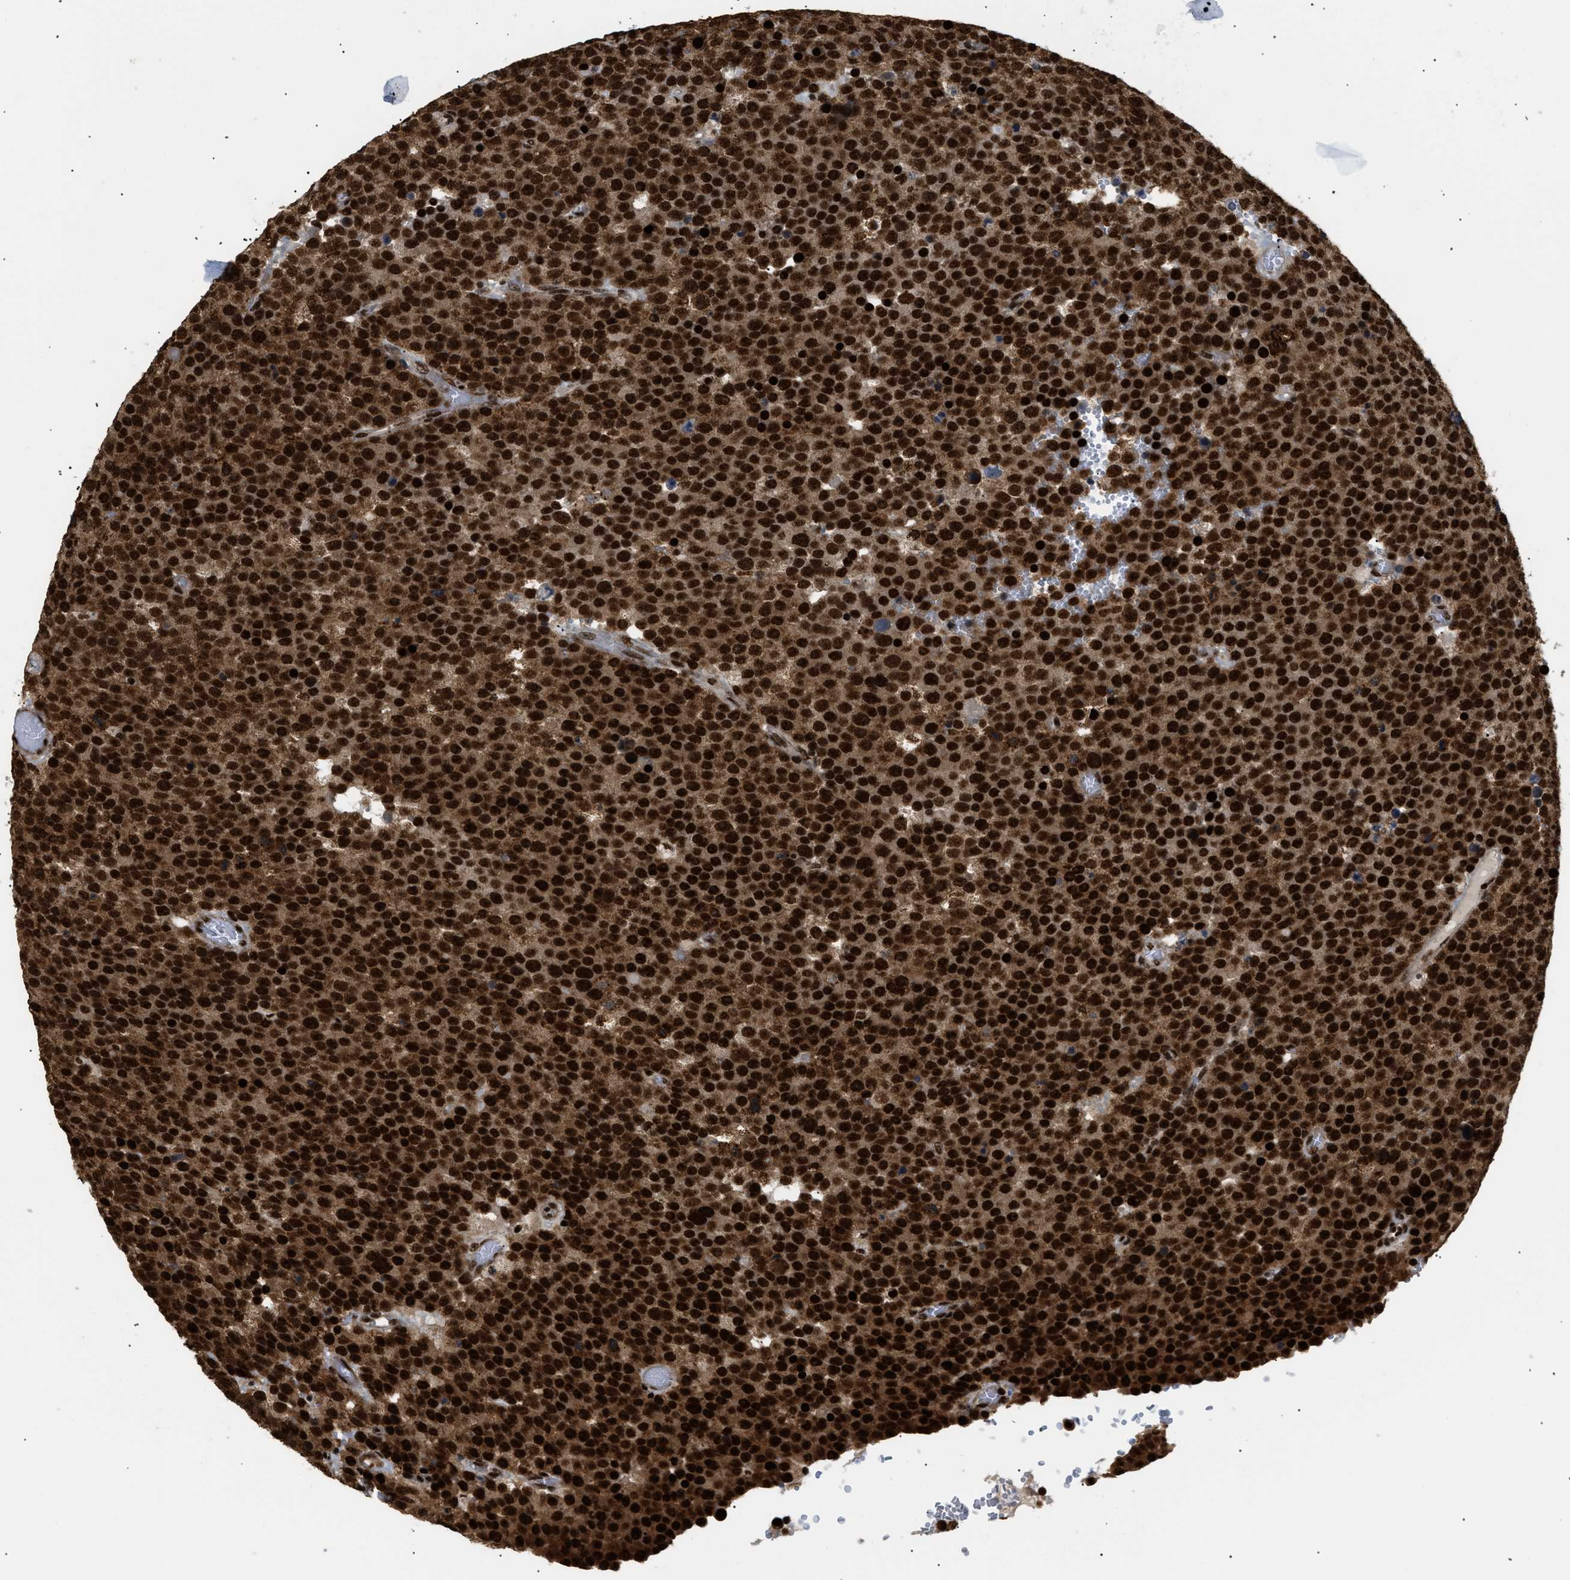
{"staining": {"intensity": "strong", "quantity": ">75%", "location": "cytoplasmic/membranous,nuclear"}, "tissue": "testis cancer", "cell_type": "Tumor cells", "image_type": "cancer", "snomed": [{"axis": "morphology", "description": "Normal tissue, NOS"}, {"axis": "morphology", "description": "Seminoma, NOS"}, {"axis": "topography", "description": "Testis"}], "caption": "A brown stain highlights strong cytoplasmic/membranous and nuclear positivity of a protein in seminoma (testis) tumor cells.", "gene": "RBM5", "patient": {"sex": "male", "age": 71}}